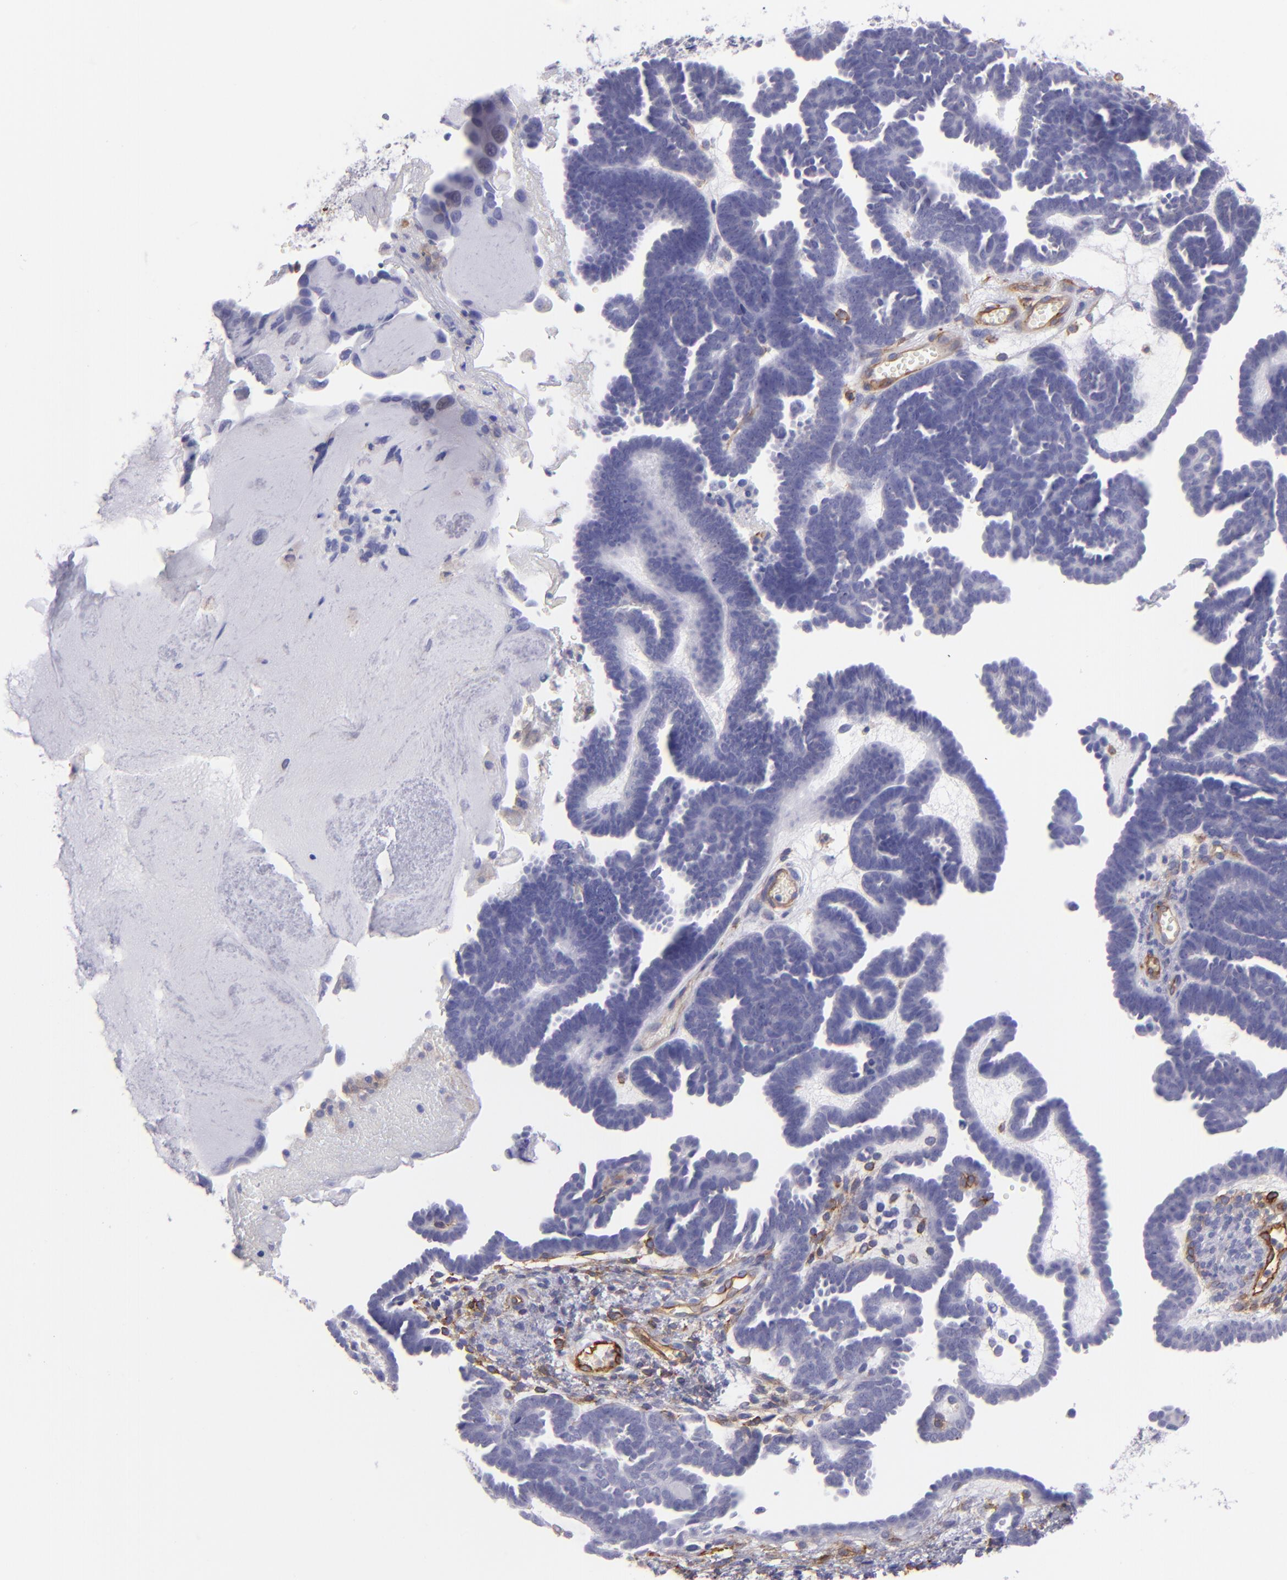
{"staining": {"intensity": "negative", "quantity": "none", "location": "none"}, "tissue": "endometrial cancer", "cell_type": "Tumor cells", "image_type": "cancer", "snomed": [{"axis": "morphology", "description": "Neoplasm, malignant, NOS"}, {"axis": "topography", "description": "Endometrium"}], "caption": "Immunohistochemistry photomicrograph of neoplastic tissue: human endometrial neoplasm (malignant) stained with DAB exhibits no significant protein positivity in tumor cells.", "gene": "ENTPD1", "patient": {"sex": "female", "age": 74}}